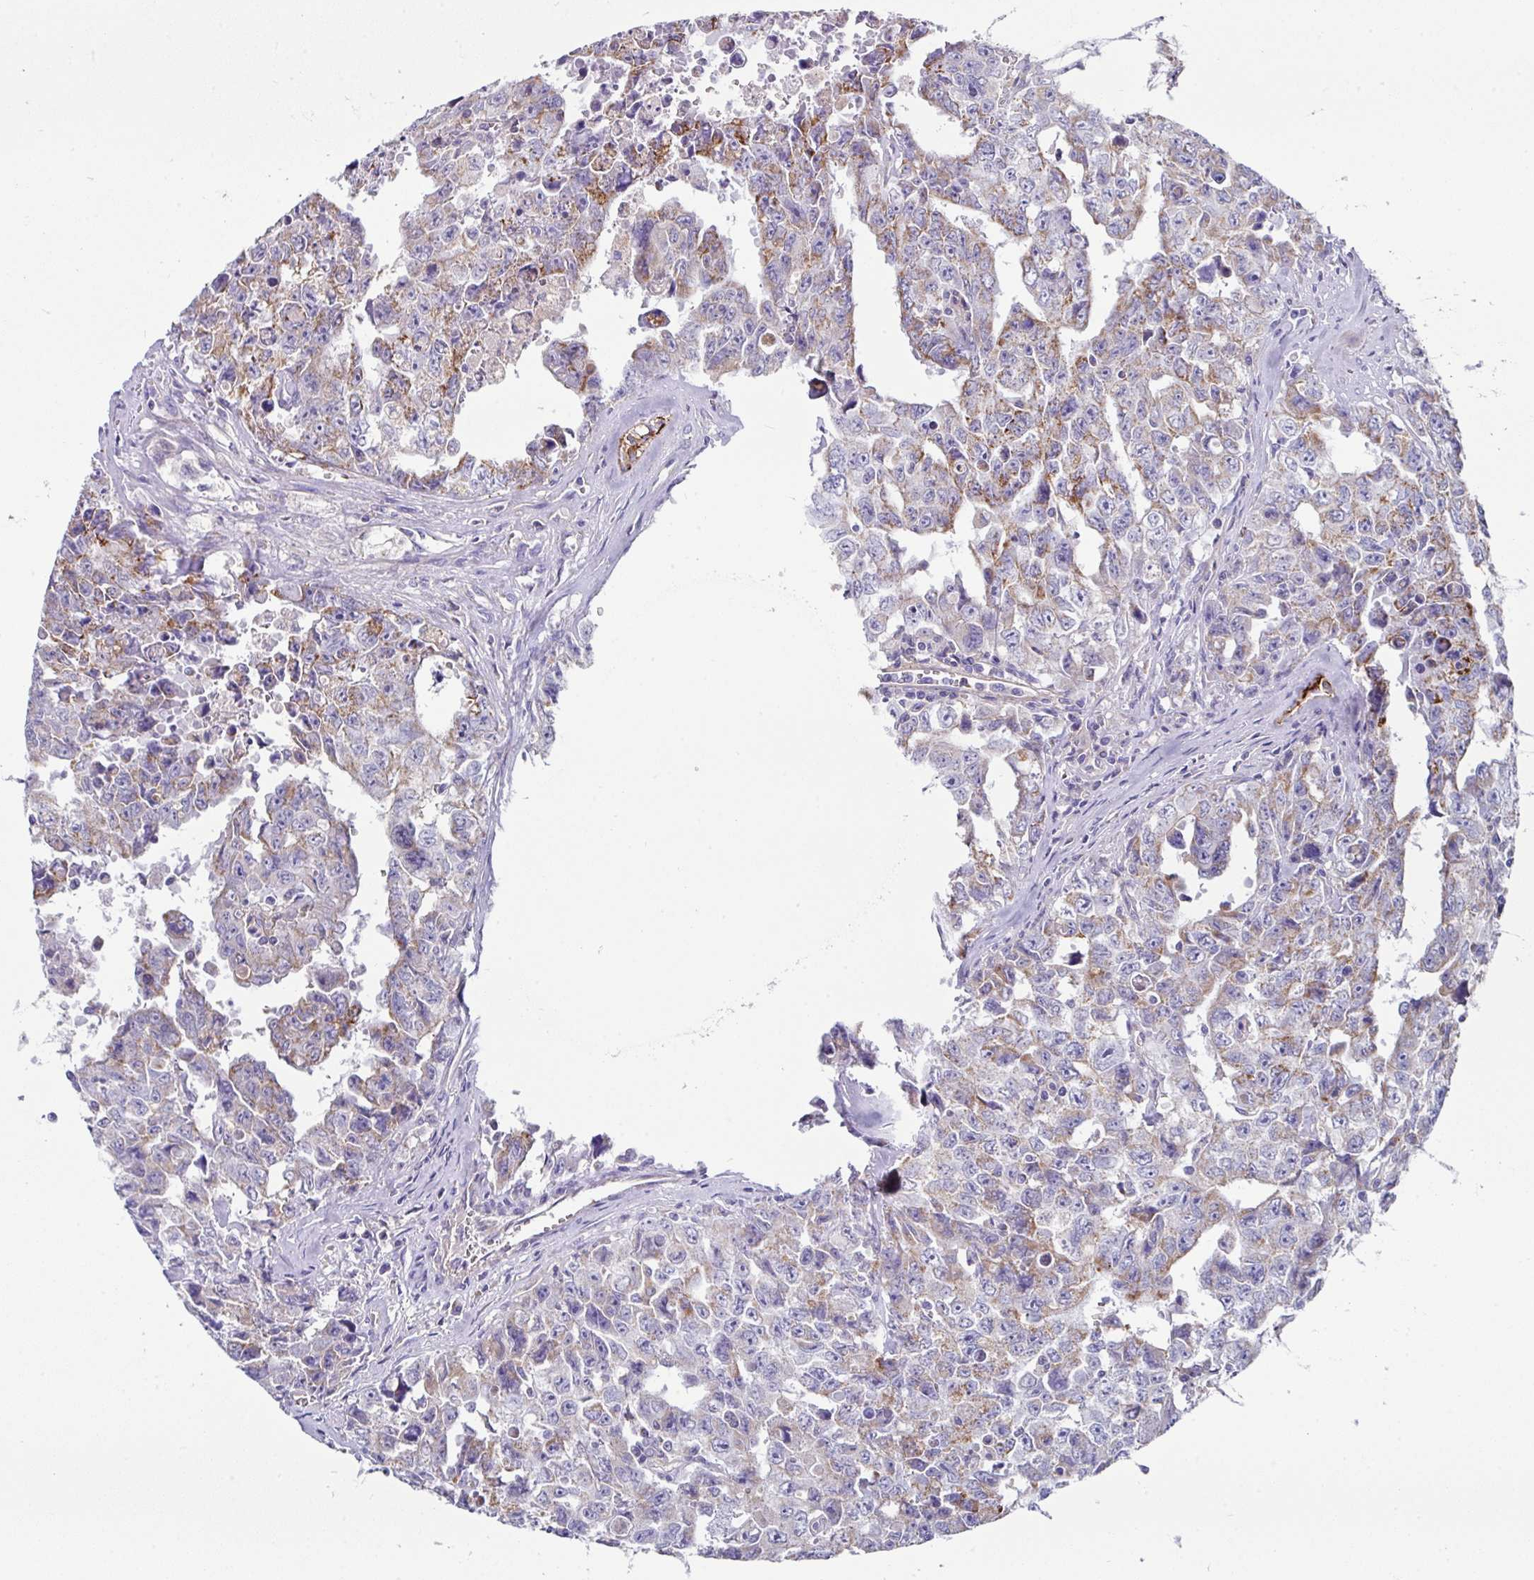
{"staining": {"intensity": "moderate", "quantity": "25%-75%", "location": "cytoplasmic/membranous"}, "tissue": "testis cancer", "cell_type": "Tumor cells", "image_type": "cancer", "snomed": [{"axis": "morphology", "description": "Carcinoma, Embryonal, NOS"}, {"axis": "topography", "description": "Testis"}], "caption": "Immunohistochemical staining of testis cancer shows medium levels of moderate cytoplasmic/membranous positivity in approximately 25%-75% of tumor cells.", "gene": "CLDN1", "patient": {"sex": "male", "age": 24}}